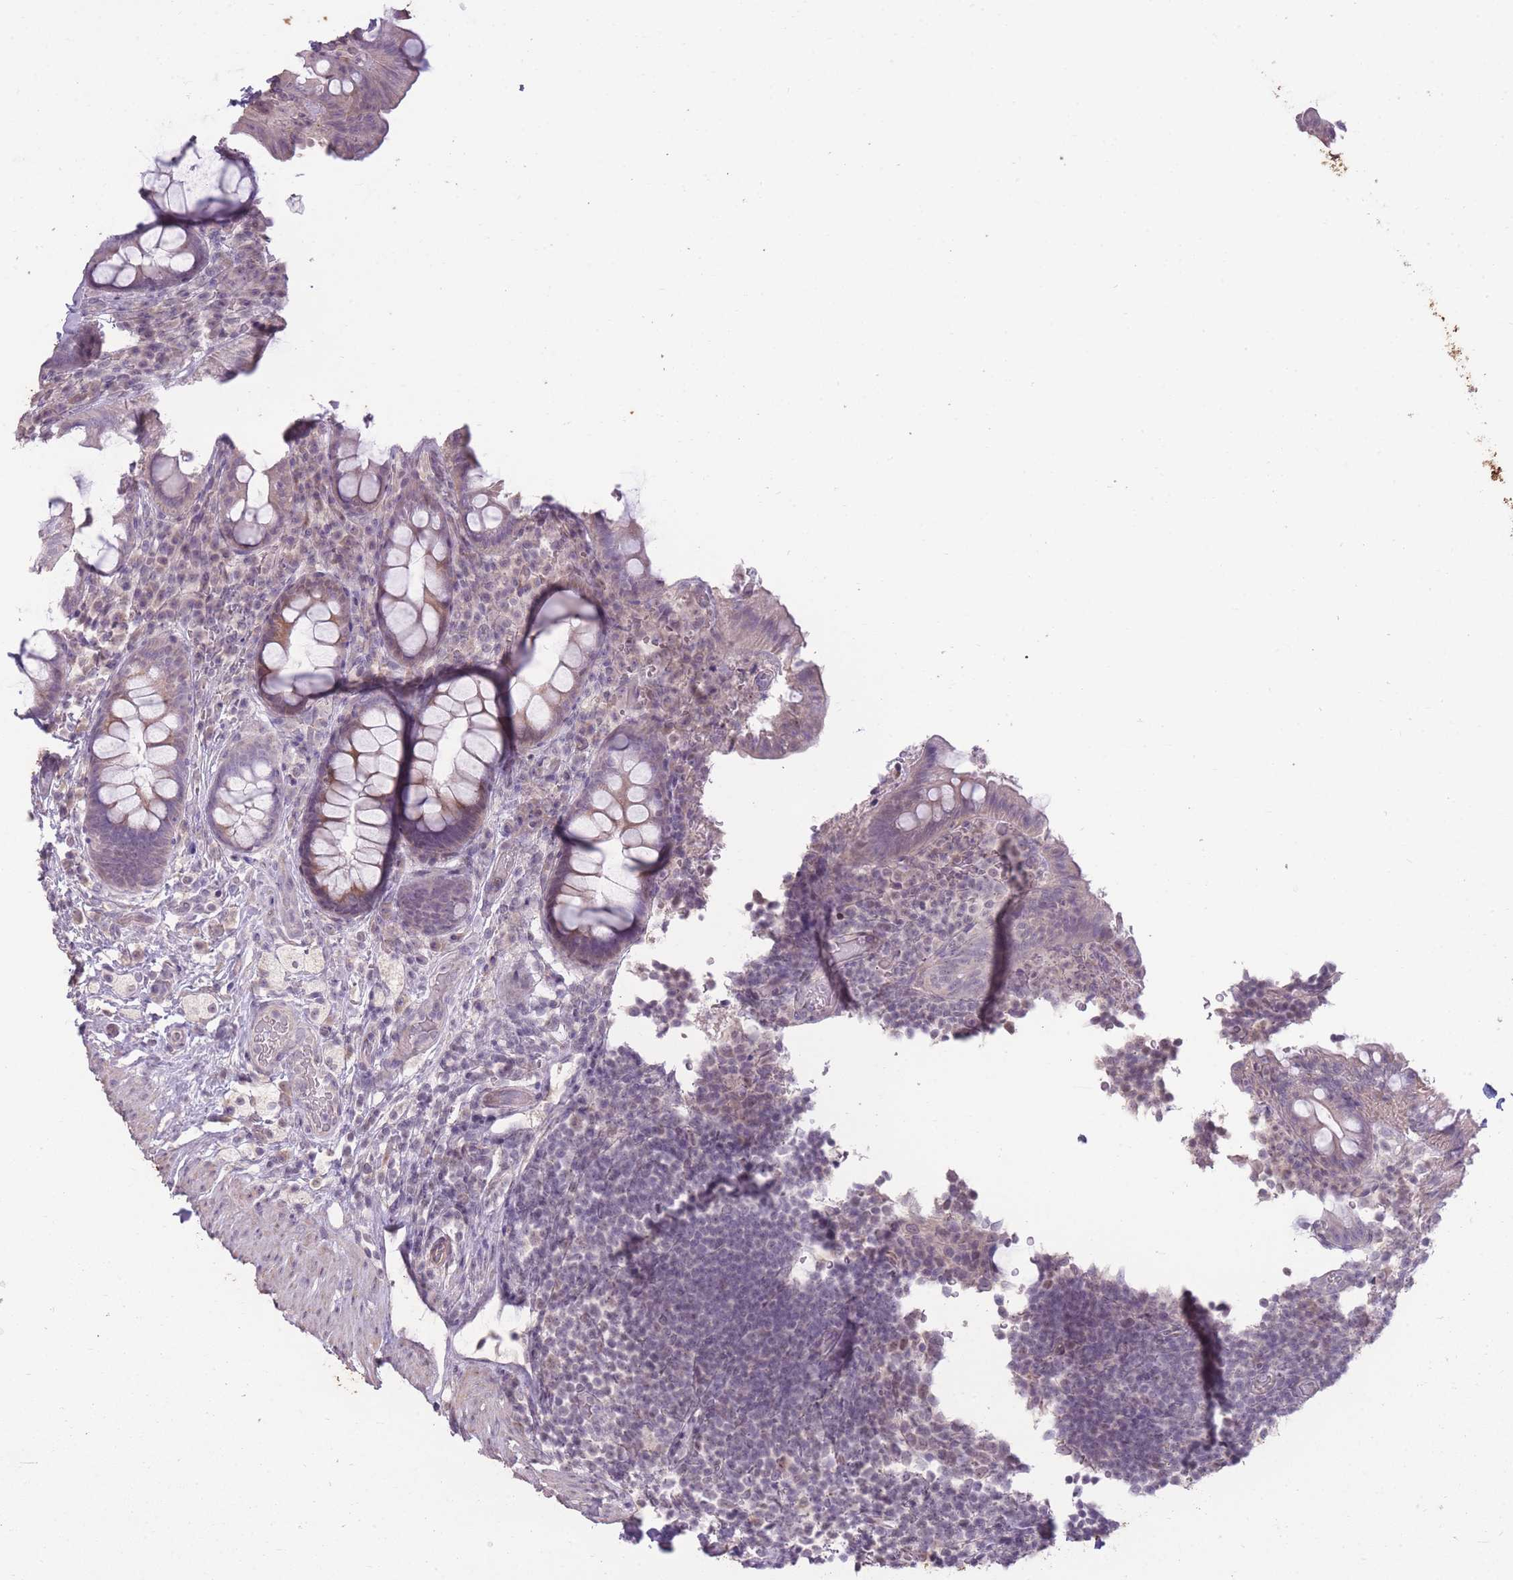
{"staining": {"intensity": "weak", "quantity": "<25%", "location": "cytoplasmic/membranous"}, "tissue": "rectum", "cell_type": "Glandular cells", "image_type": "normal", "snomed": [{"axis": "morphology", "description": "Normal tissue, NOS"}, {"axis": "topography", "description": "Rectum"}, {"axis": "topography", "description": "Peripheral nerve tissue"}], "caption": "IHC of normal rectum displays no positivity in glandular cells. (Stains: DAB IHC with hematoxylin counter stain, Microscopy: brightfield microscopy at high magnification).", "gene": "ZBTB24", "patient": {"sex": "female", "age": 69}}